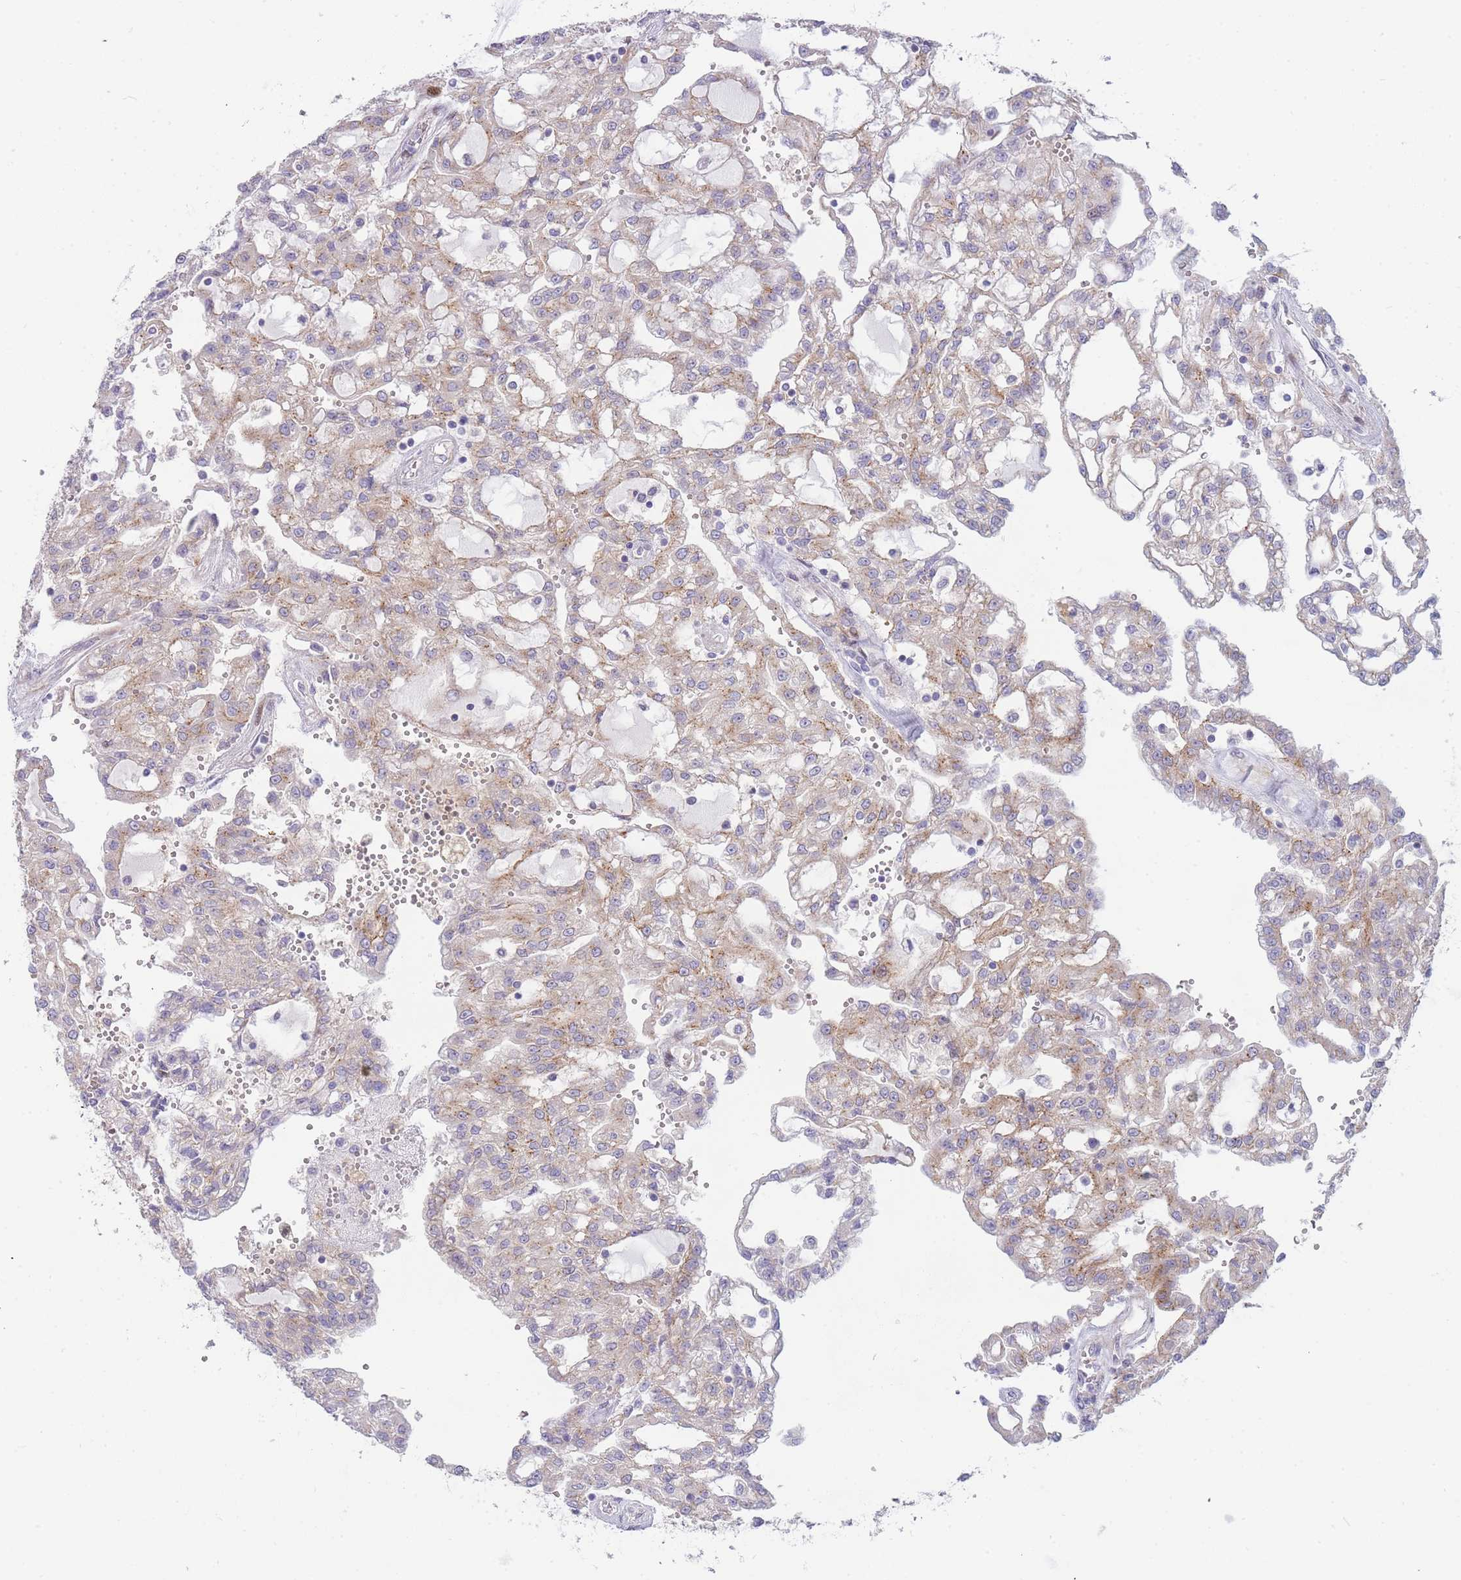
{"staining": {"intensity": "weak", "quantity": "25%-75%", "location": "cytoplasmic/membranous"}, "tissue": "renal cancer", "cell_type": "Tumor cells", "image_type": "cancer", "snomed": [{"axis": "morphology", "description": "Adenocarcinoma, NOS"}, {"axis": "topography", "description": "Kidney"}], "caption": "An image showing weak cytoplasmic/membranous positivity in about 25%-75% of tumor cells in renal cancer (adenocarcinoma), as visualized by brown immunohistochemical staining.", "gene": "ATP5MC2", "patient": {"sex": "male", "age": 63}}